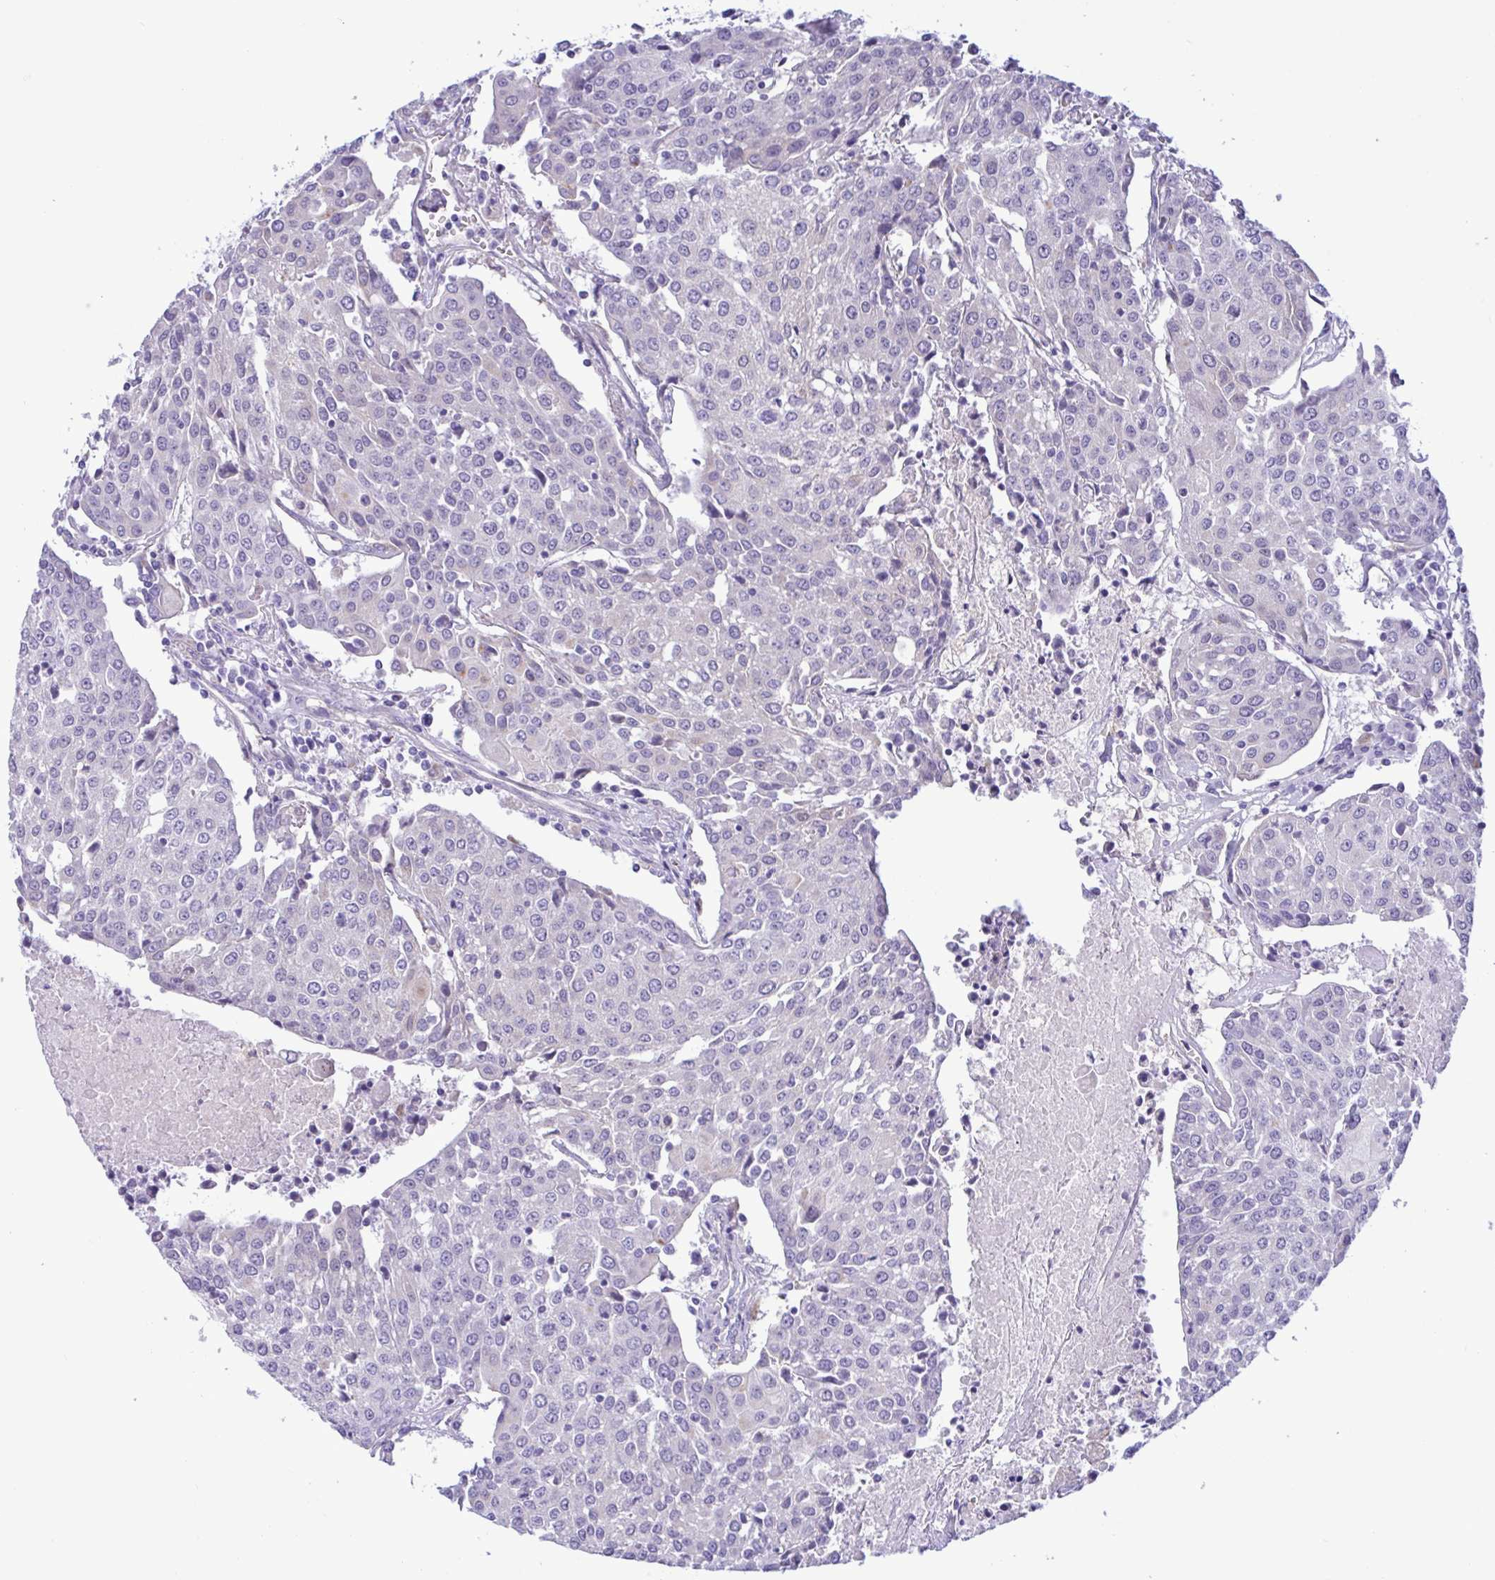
{"staining": {"intensity": "negative", "quantity": "none", "location": "none"}, "tissue": "urothelial cancer", "cell_type": "Tumor cells", "image_type": "cancer", "snomed": [{"axis": "morphology", "description": "Urothelial carcinoma, High grade"}, {"axis": "topography", "description": "Urinary bladder"}], "caption": "Tumor cells show no significant positivity in urothelial cancer. The staining was performed using DAB (3,3'-diaminobenzidine) to visualize the protein expression in brown, while the nuclei were stained in blue with hematoxylin (Magnification: 20x).", "gene": "SREBF1", "patient": {"sex": "female", "age": 85}}